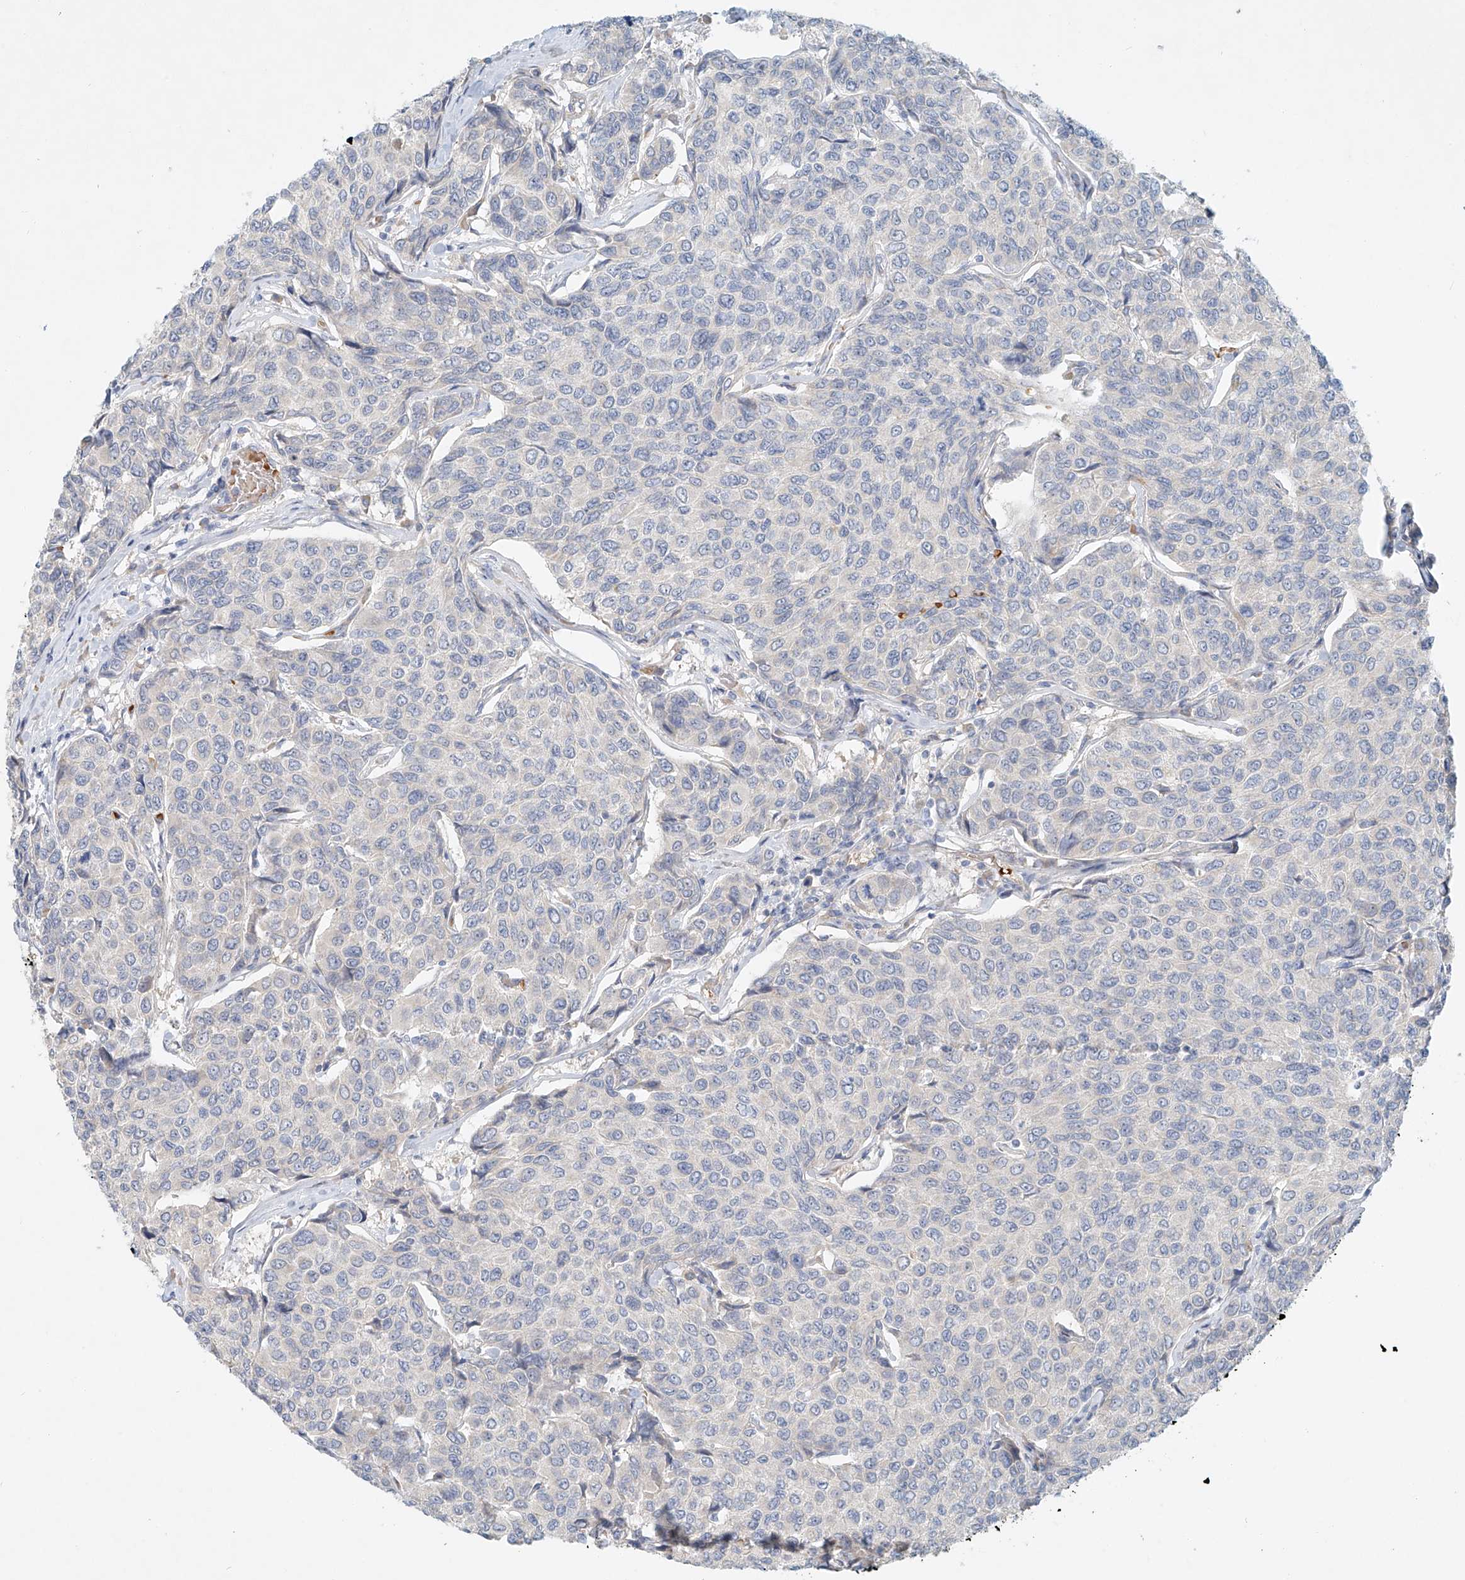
{"staining": {"intensity": "negative", "quantity": "none", "location": "none"}, "tissue": "breast cancer", "cell_type": "Tumor cells", "image_type": "cancer", "snomed": [{"axis": "morphology", "description": "Duct carcinoma"}, {"axis": "topography", "description": "Breast"}], "caption": "Tumor cells are negative for protein expression in human breast cancer.", "gene": "SYTL3", "patient": {"sex": "female", "age": 55}}